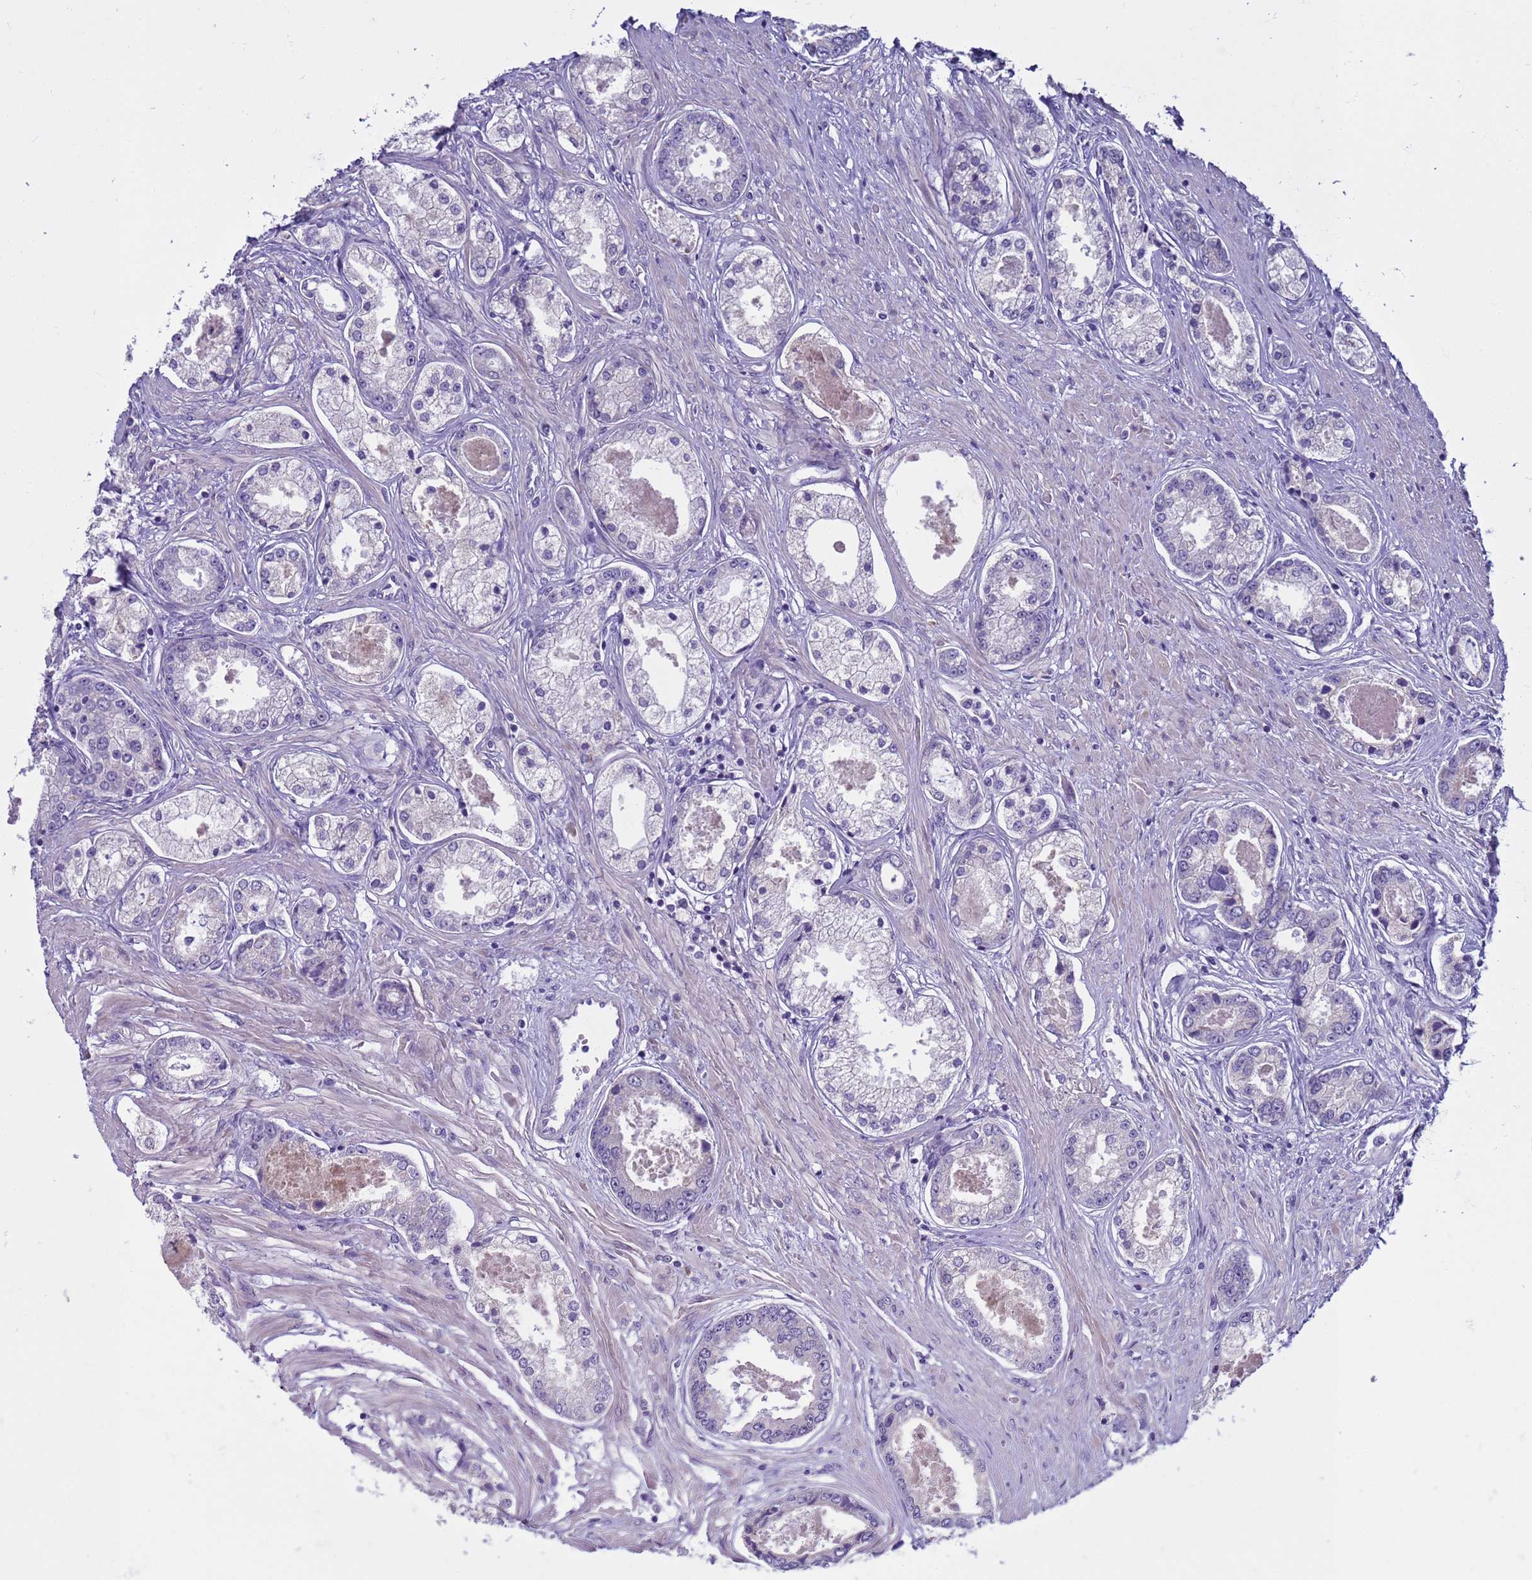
{"staining": {"intensity": "negative", "quantity": "none", "location": "none"}, "tissue": "prostate cancer", "cell_type": "Tumor cells", "image_type": "cancer", "snomed": [{"axis": "morphology", "description": "Adenocarcinoma, Low grade"}, {"axis": "topography", "description": "Prostate"}], "caption": "High magnification brightfield microscopy of prostate cancer (low-grade adenocarcinoma) stained with DAB (brown) and counterstained with hematoxylin (blue): tumor cells show no significant positivity.", "gene": "TRIM51", "patient": {"sex": "male", "age": 68}}